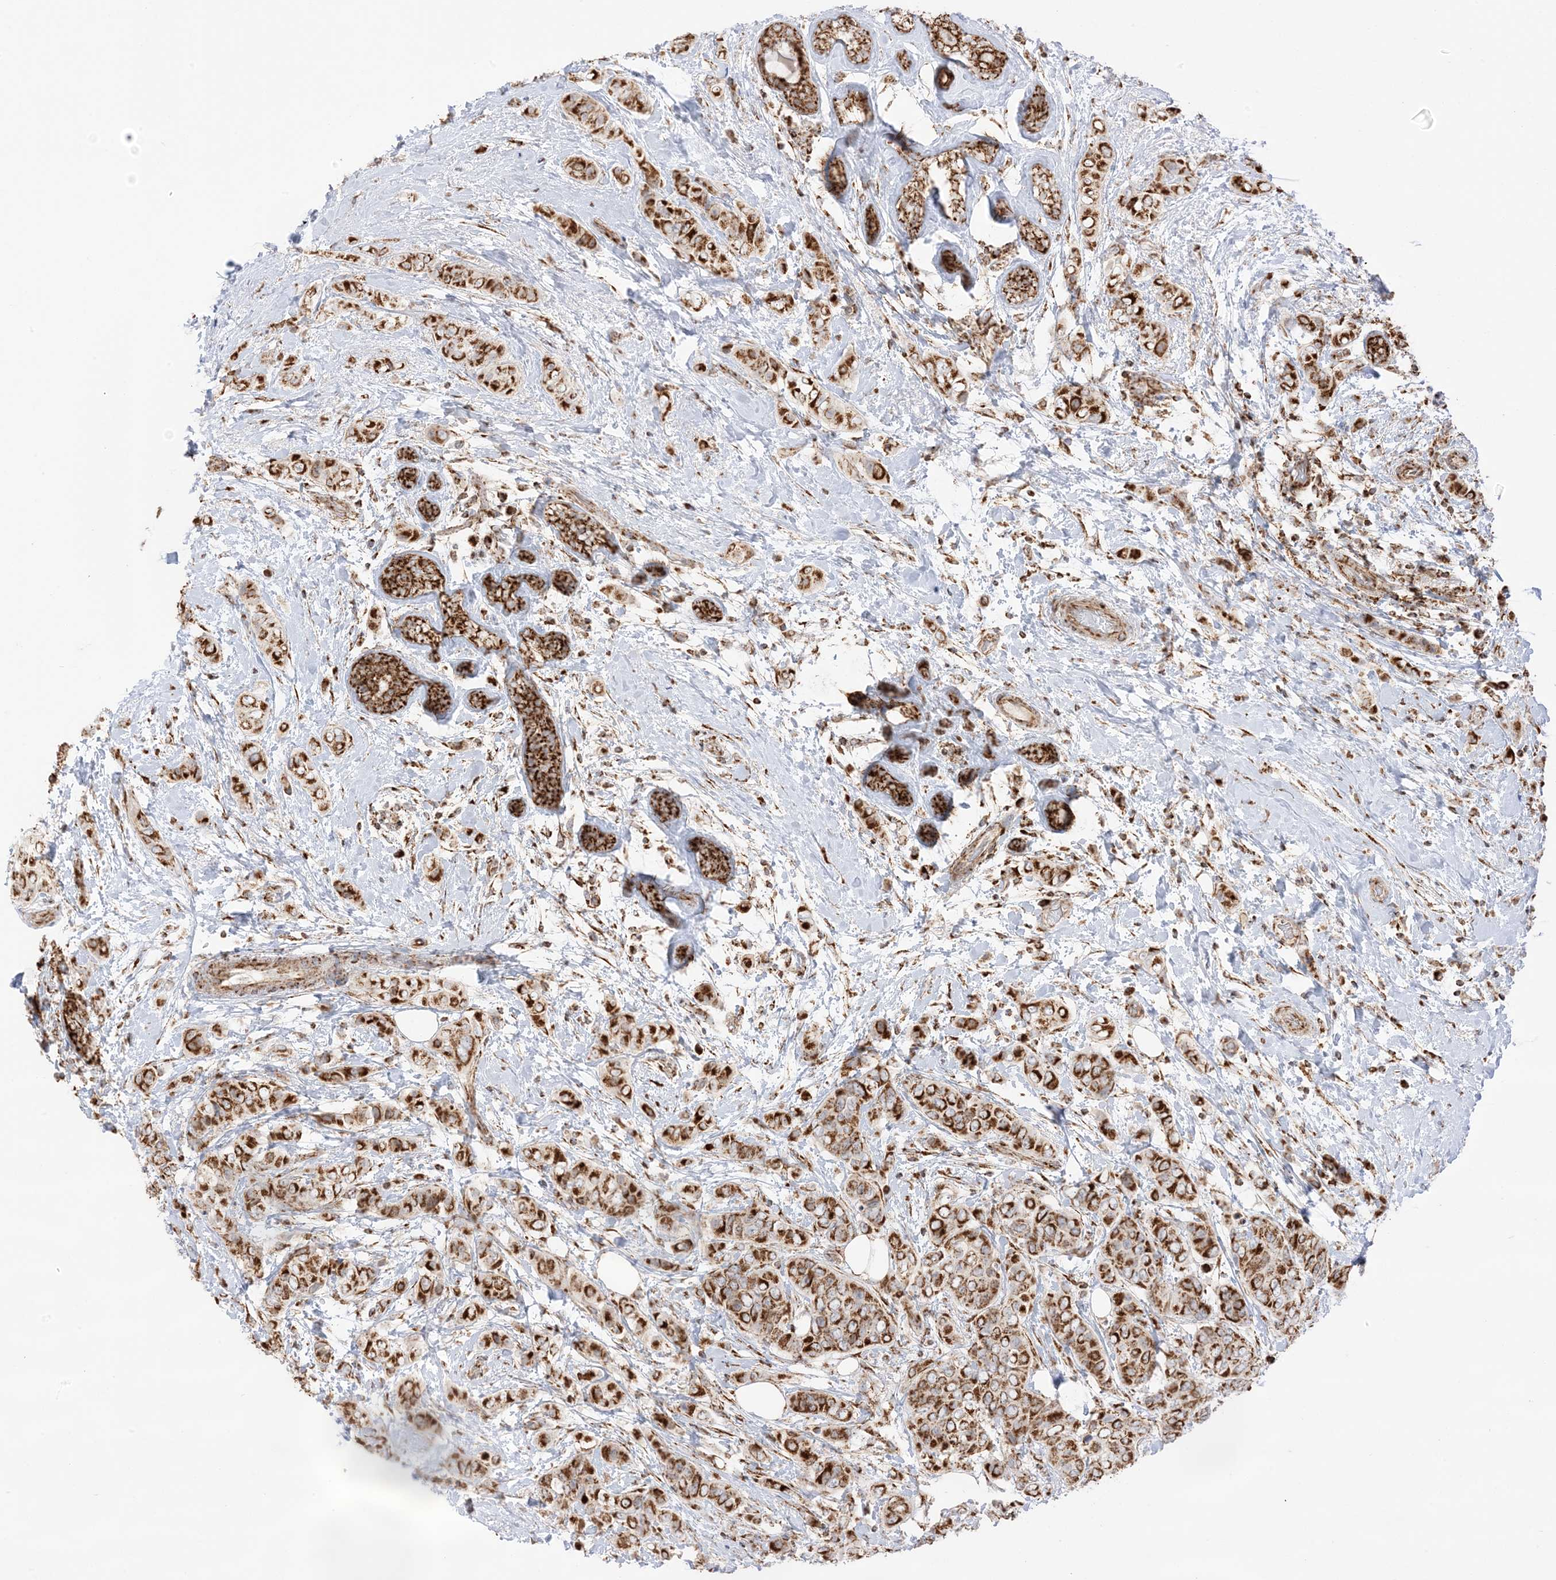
{"staining": {"intensity": "strong", "quantity": ">75%", "location": "cytoplasmic/membranous"}, "tissue": "breast cancer", "cell_type": "Tumor cells", "image_type": "cancer", "snomed": [{"axis": "morphology", "description": "Lobular carcinoma"}, {"axis": "topography", "description": "Breast"}], "caption": "Immunohistochemical staining of human lobular carcinoma (breast) exhibits high levels of strong cytoplasmic/membranous protein staining in approximately >75% of tumor cells.", "gene": "SLC25A12", "patient": {"sex": "female", "age": 51}}